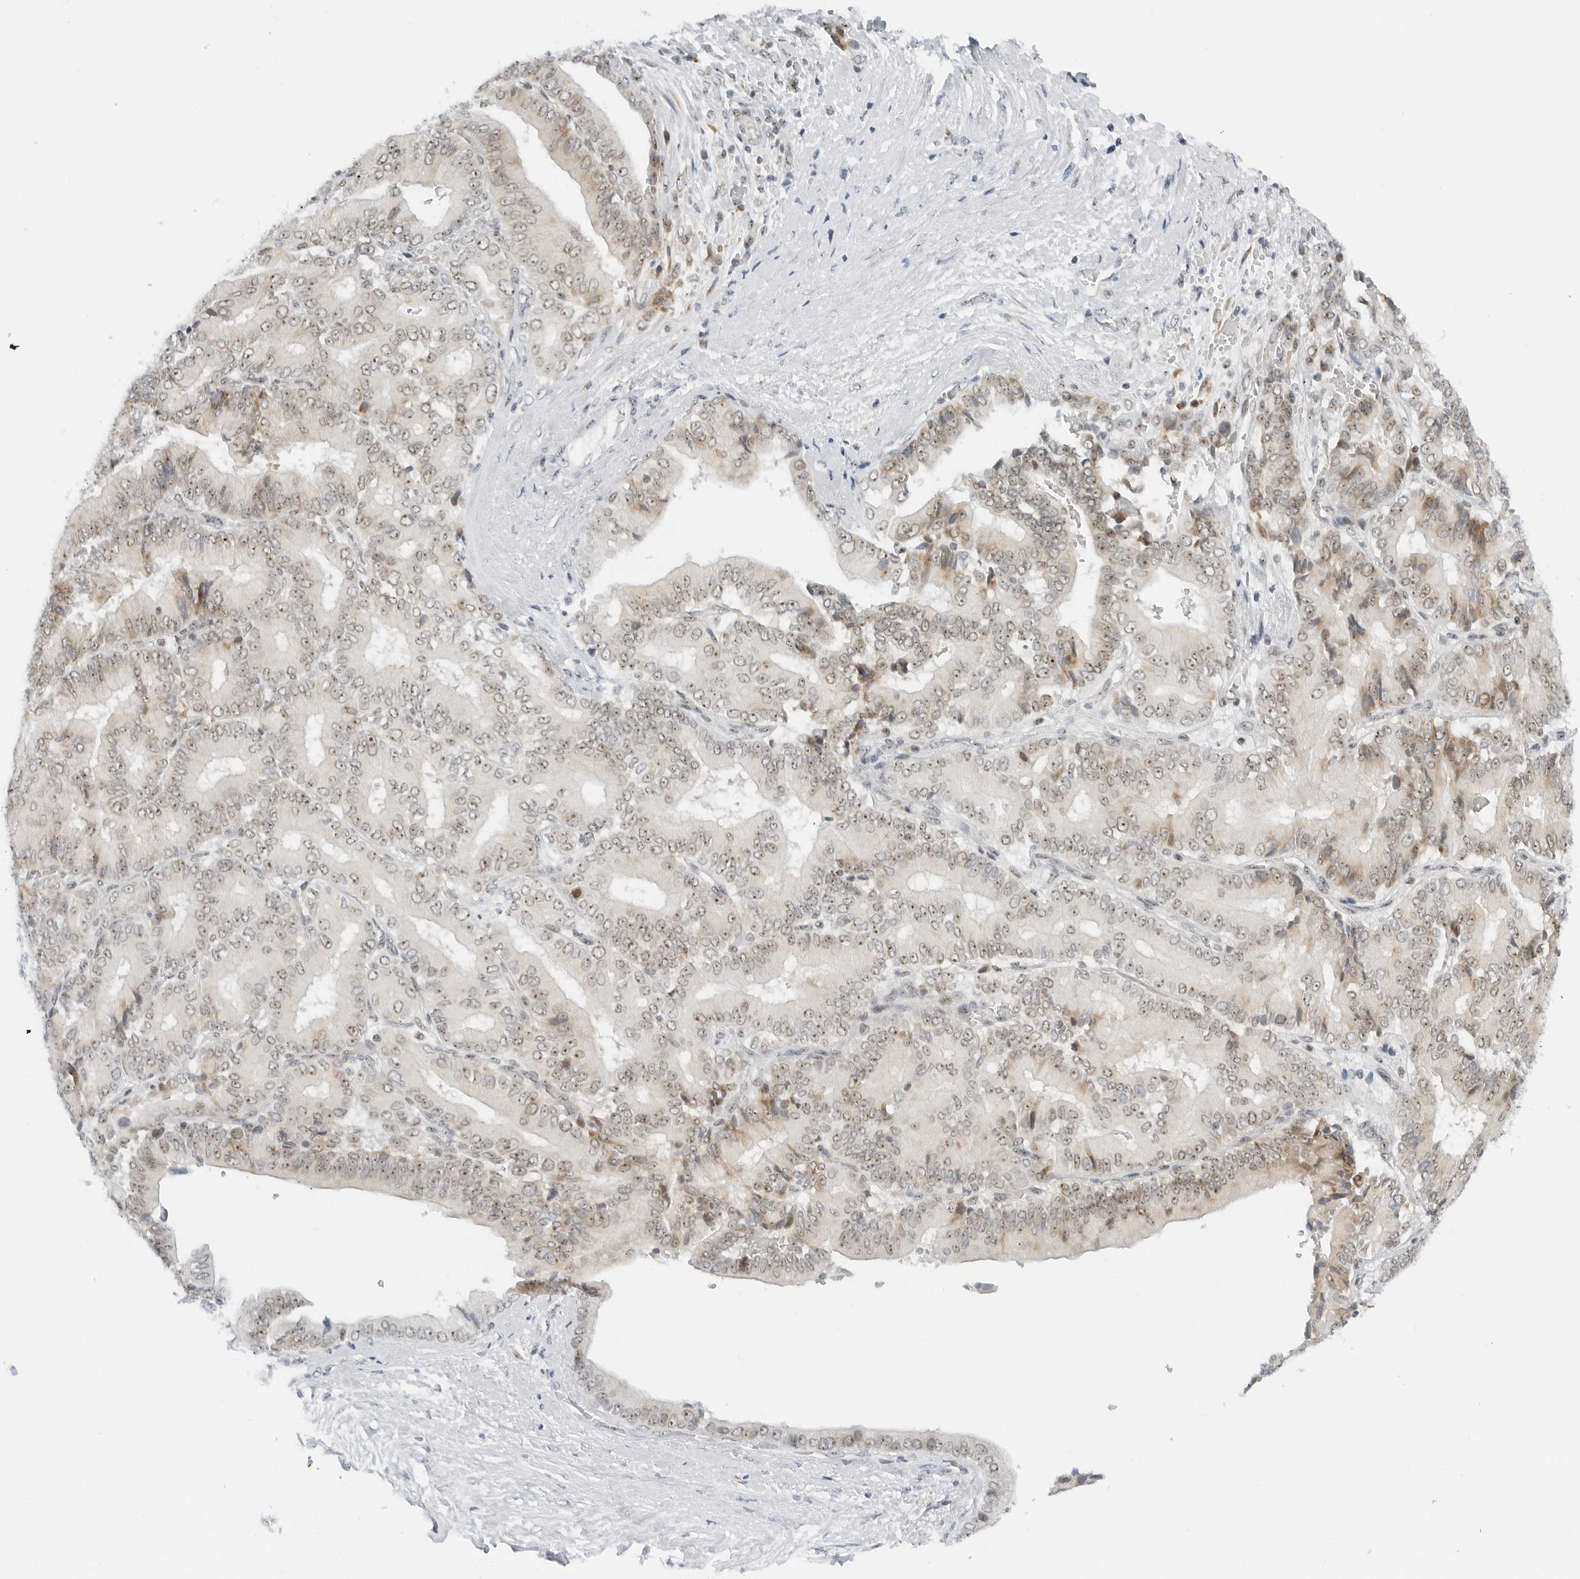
{"staining": {"intensity": "weak", "quantity": "25%-75%", "location": "nuclear"}, "tissue": "liver cancer", "cell_type": "Tumor cells", "image_type": "cancer", "snomed": [{"axis": "morphology", "description": "Cholangiocarcinoma"}, {"axis": "topography", "description": "Liver"}], "caption": "The micrograph exhibits immunohistochemical staining of liver cholangiocarcinoma. There is weak nuclear expression is identified in approximately 25%-75% of tumor cells.", "gene": "RIMKLA", "patient": {"sex": "female", "age": 75}}